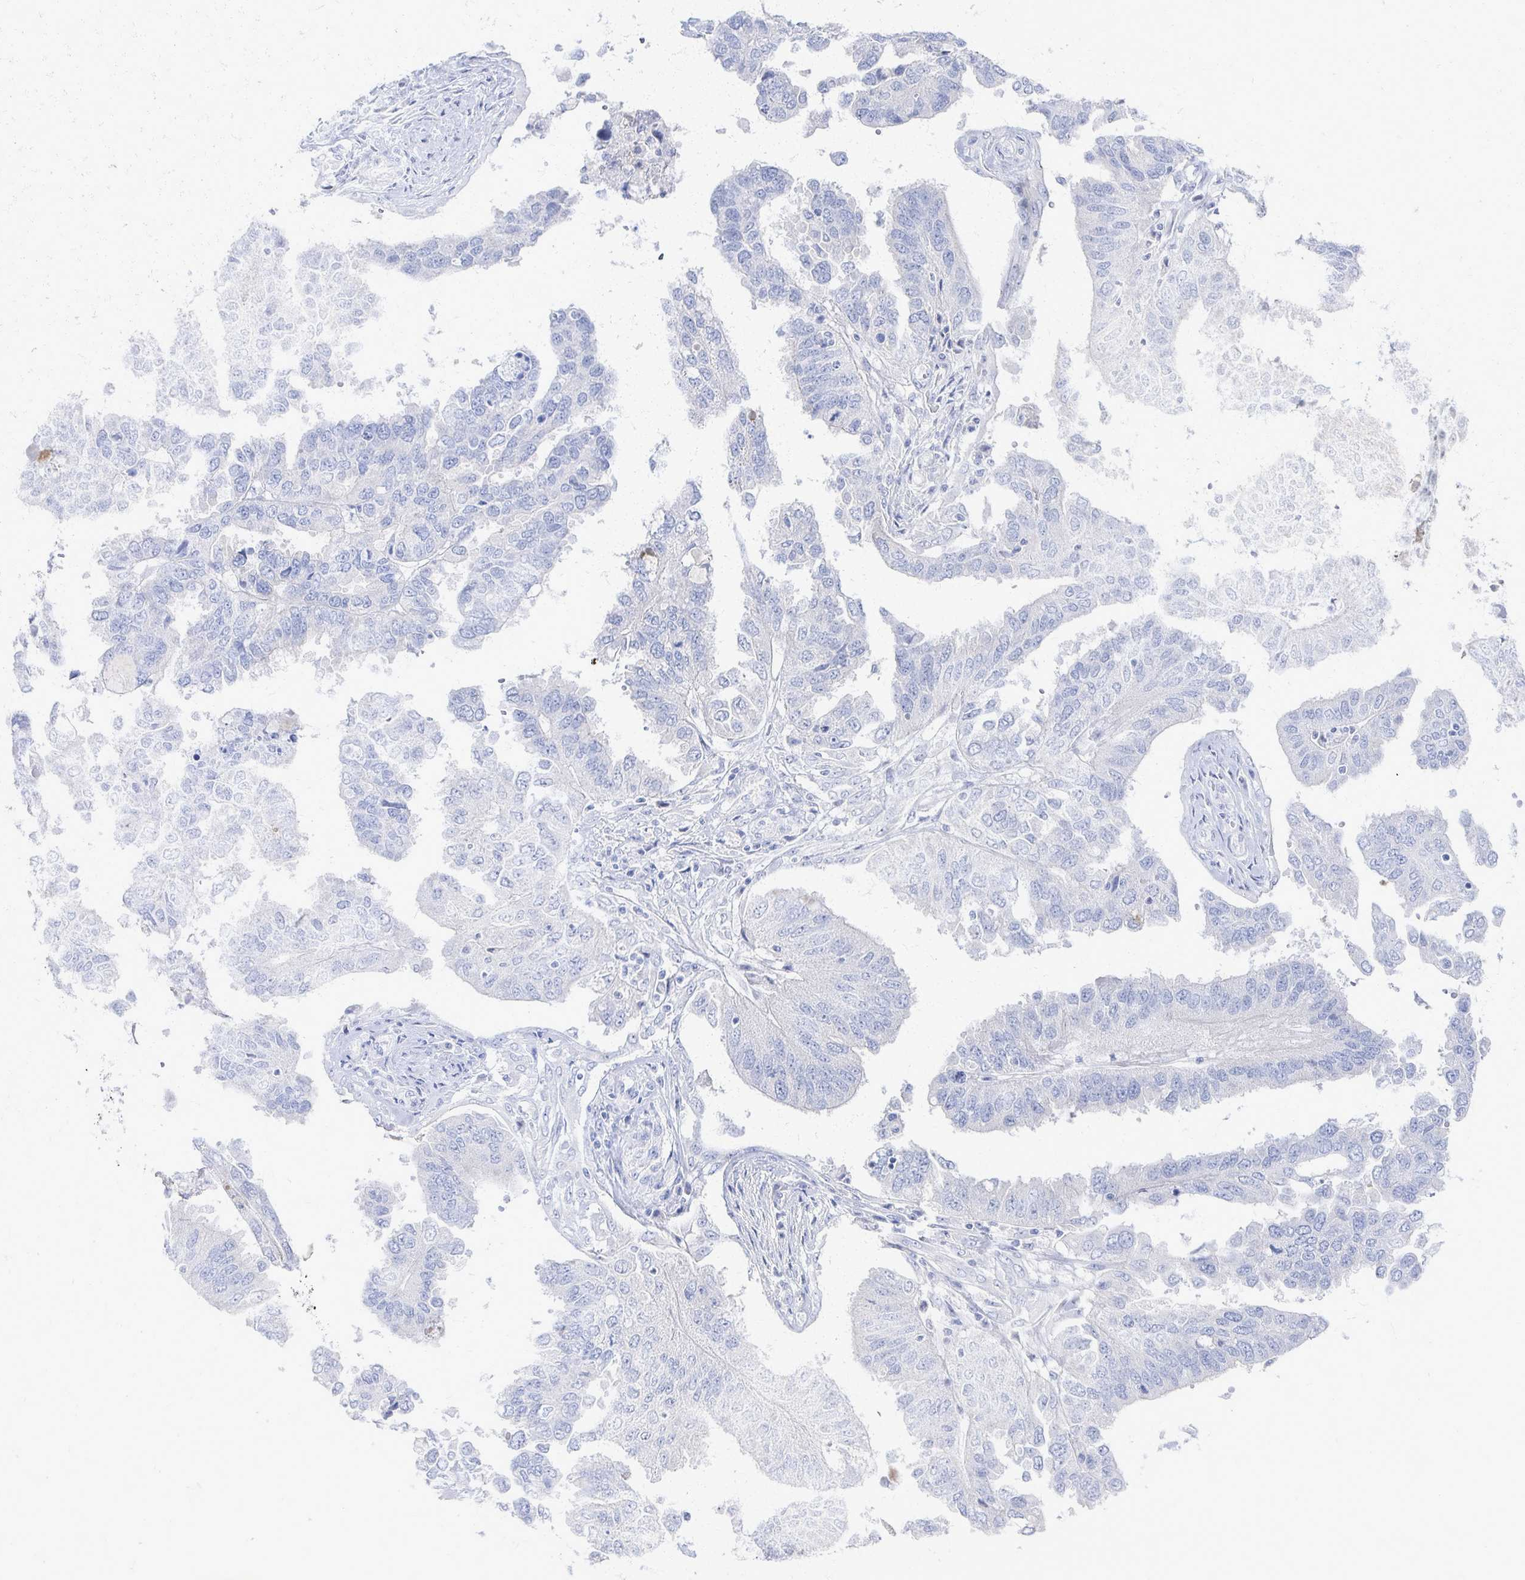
{"staining": {"intensity": "negative", "quantity": "none", "location": "none"}, "tissue": "ovarian cancer", "cell_type": "Tumor cells", "image_type": "cancer", "snomed": [{"axis": "morphology", "description": "Cystadenocarcinoma, serous, NOS"}, {"axis": "topography", "description": "Ovary"}], "caption": "The photomicrograph reveals no significant positivity in tumor cells of ovarian cancer. (DAB IHC, high magnification).", "gene": "PRR20A", "patient": {"sex": "female", "age": 79}}